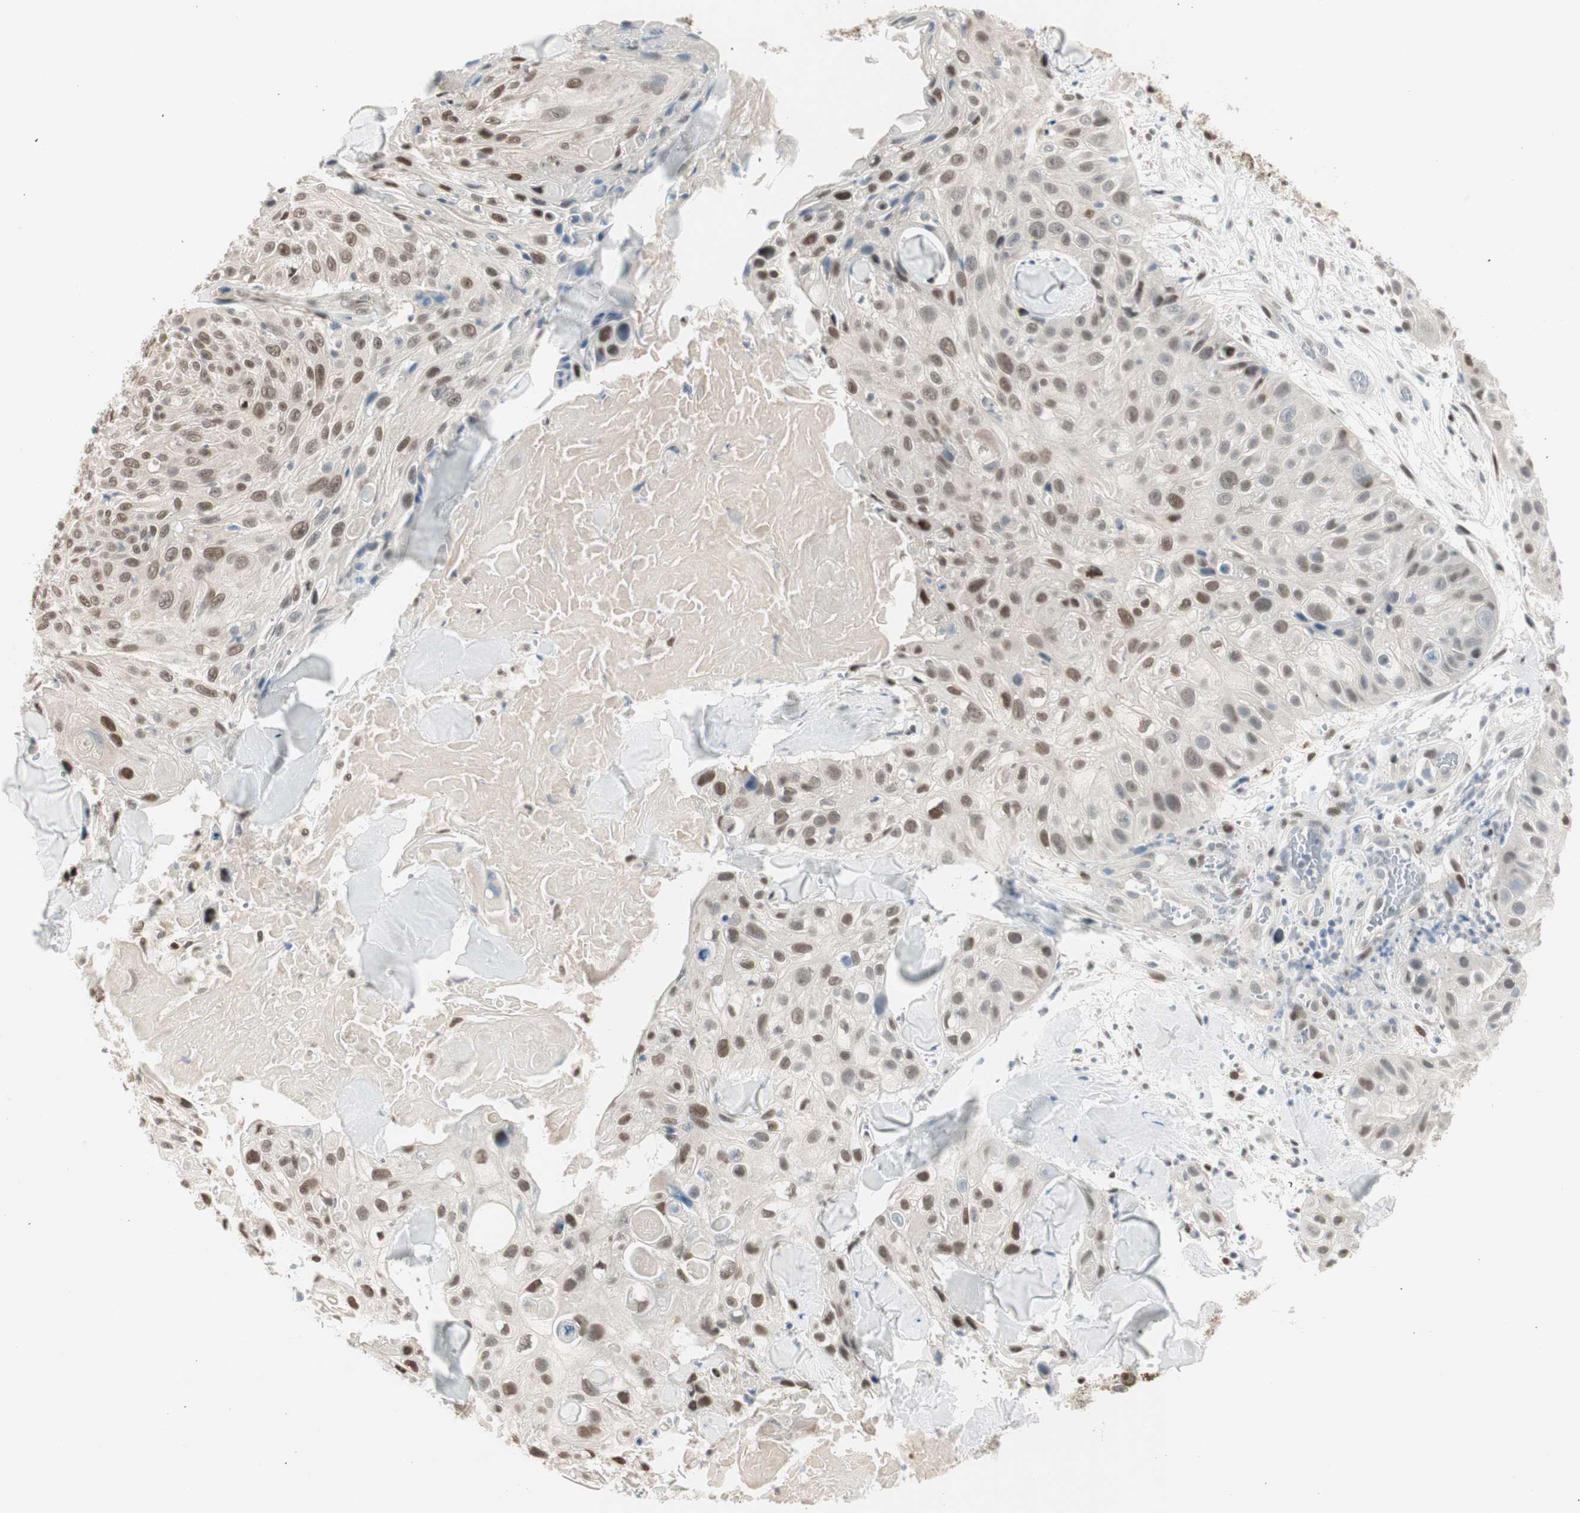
{"staining": {"intensity": "strong", "quantity": "25%-75%", "location": "nuclear"}, "tissue": "skin cancer", "cell_type": "Tumor cells", "image_type": "cancer", "snomed": [{"axis": "morphology", "description": "Squamous cell carcinoma, NOS"}, {"axis": "topography", "description": "Skin"}], "caption": "Skin cancer (squamous cell carcinoma) was stained to show a protein in brown. There is high levels of strong nuclear expression in about 25%-75% of tumor cells. The staining was performed using DAB (3,3'-diaminobenzidine), with brown indicating positive protein expression. Nuclei are stained blue with hematoxylin.", "gene": "LONP2", "patient": {"sex": "male", "age": 86}}